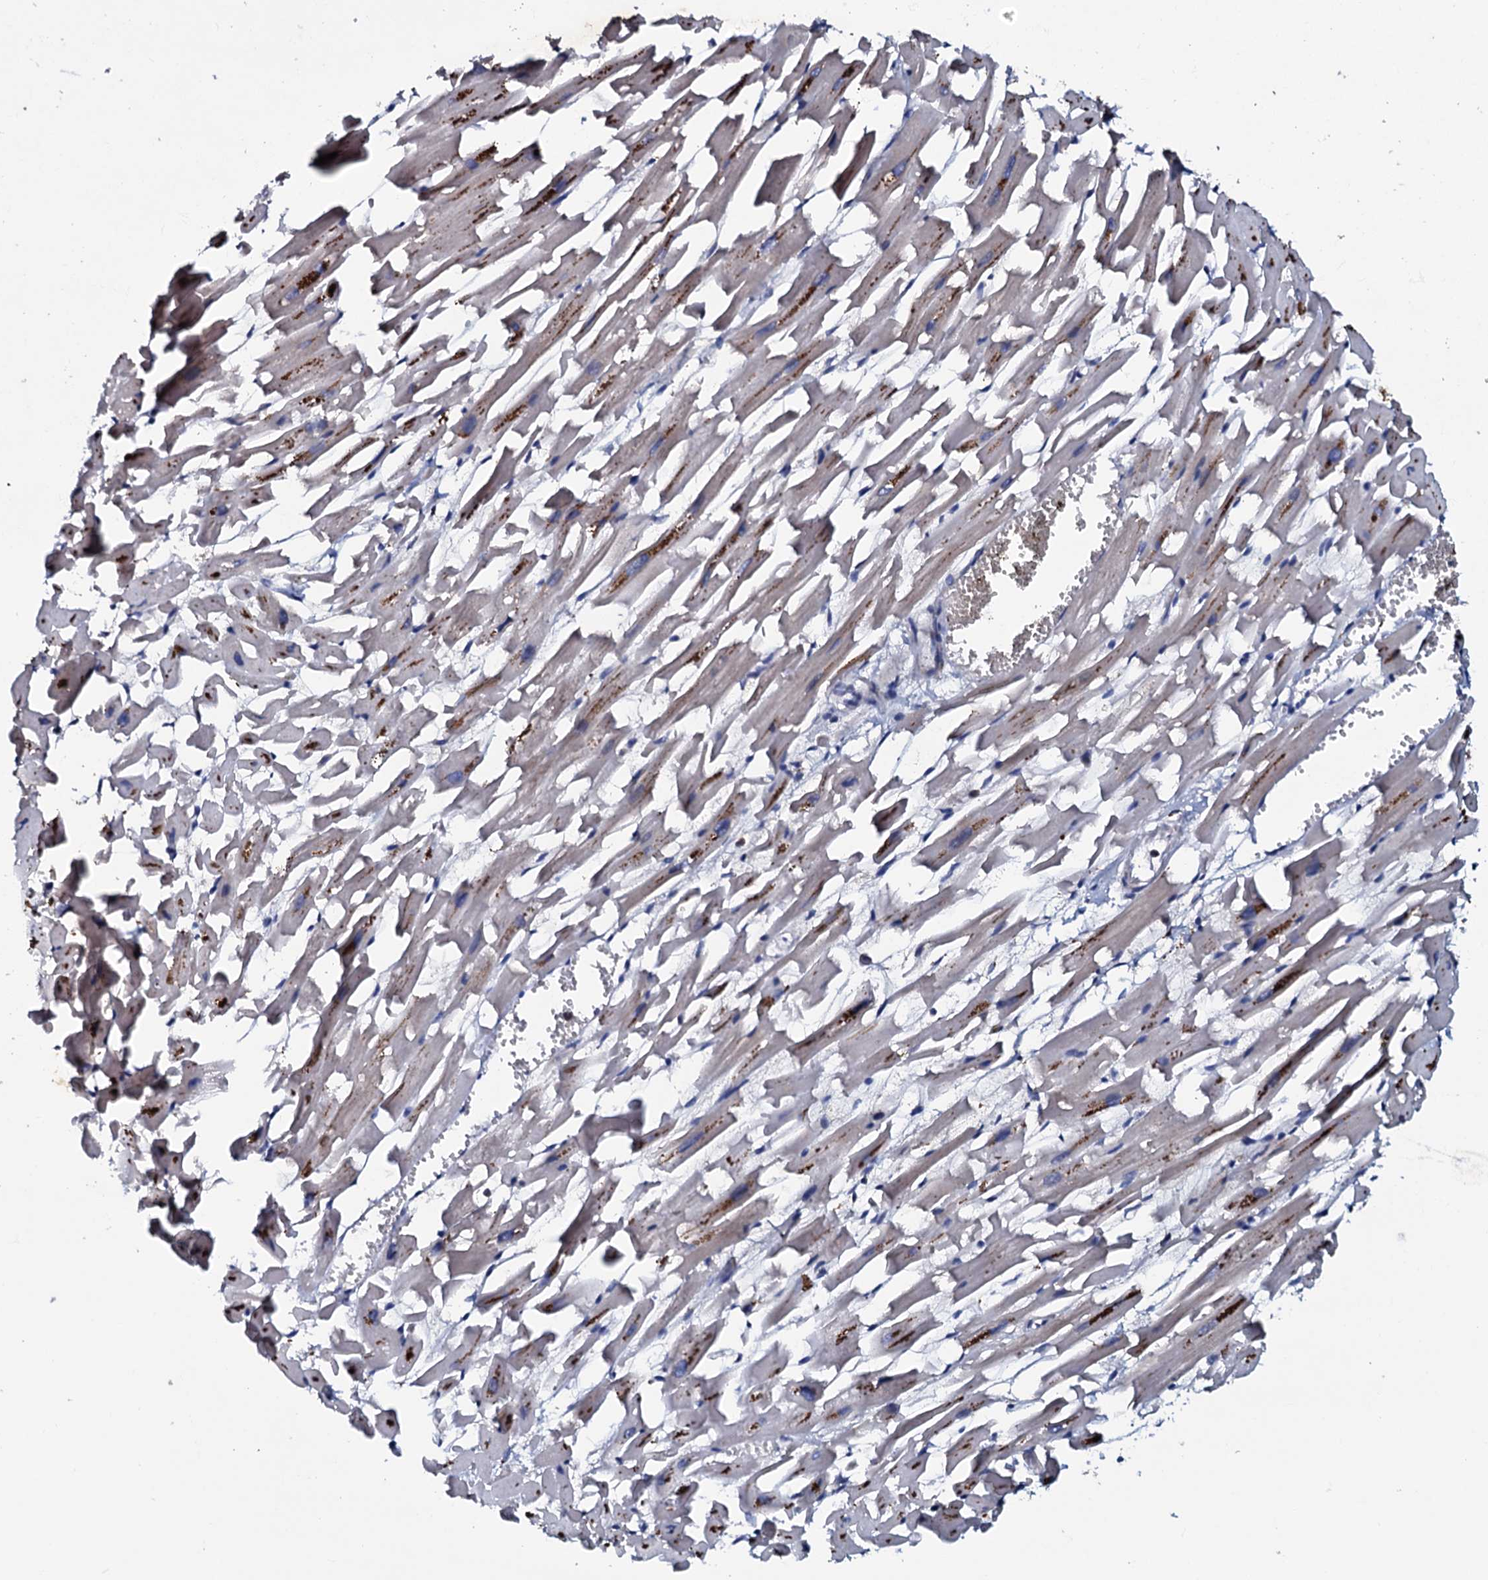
{"staining": {"intensity": "moderate", "quantity": ">75%", "location": "cytoplasmic/membranous"}, "tissue": "heart muscle", "cell_type": "Cardiomyocytes", "image_type": "normal", "snomed": [{"axis": "morphology", "description": "Normal tissue, NOS"}, {"axis": "topography", "description": "Heart"}], "caption": "Heart muscle stained with DAB (3,3'-diaminobenzidine) IHC exhibits medium levels of moderate cytoplasmic/membranous positivity in approximately >75% of cardiomyocytes. The protein of interest is stained brown, and the nuclei are stained in blue (DAB IHC with brightfield microscopy, high magnification).", "gene": "CPNE2", "patient": {"sex": "female", "age": 64}}